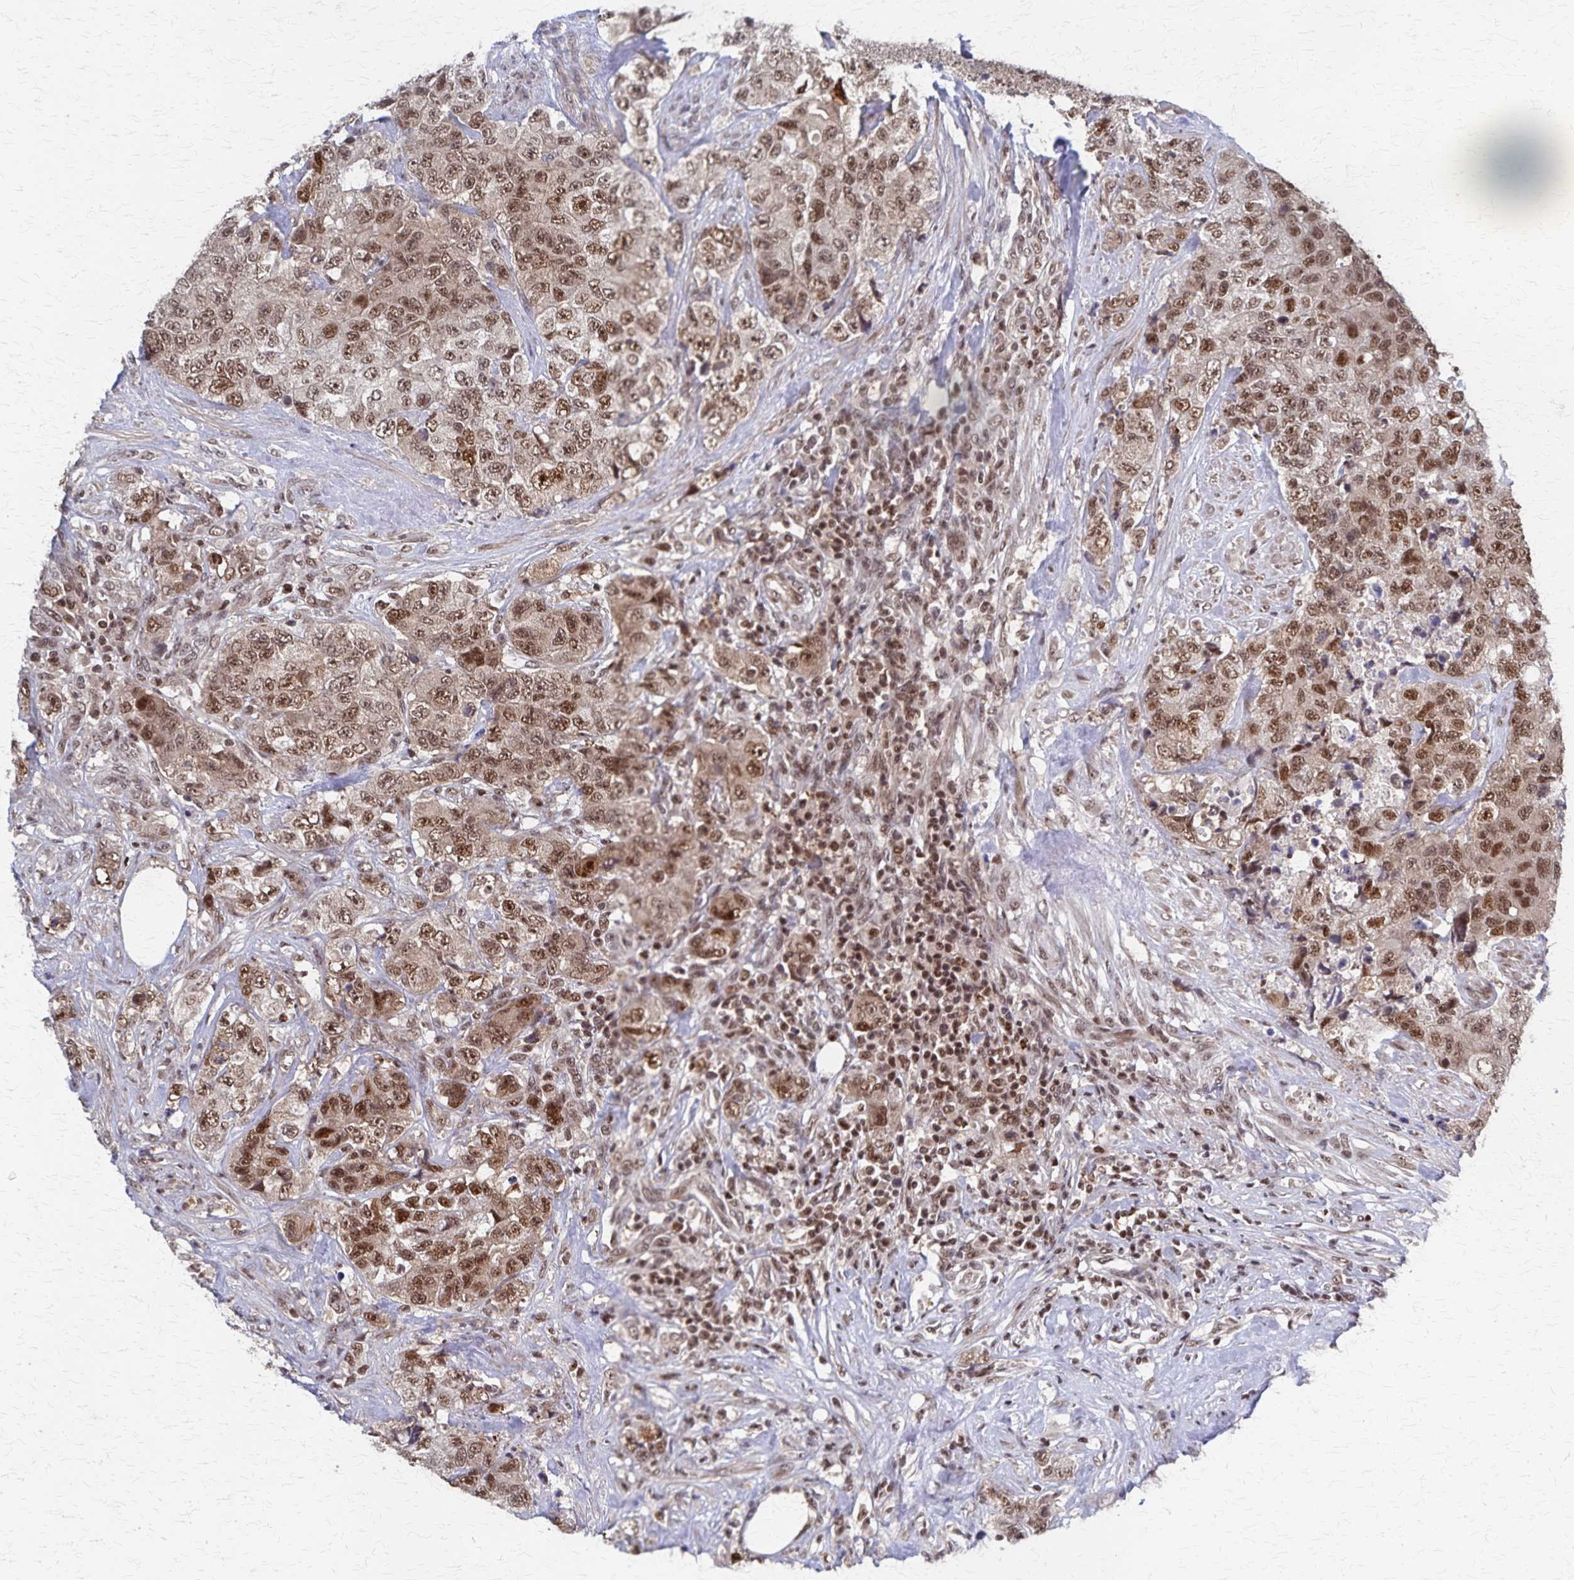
{"staining": {"intensity": "moderate", "quantity": ">75%", "location": "nuclear"}, "tissue": "urothelial cancer", "cell_type": "Tumor cells", "image_type": "cancer", "snomed": [{"axis": "morphology", "description": "Urothelial carcinoma, High grade"}, {"axis": "topography", "description": "Urinary bladder"}], "caption": "This is an image of immunohistochemistry staining of urothelial carcinoma (high-grade), which shows moderate expression in the nuclear of tumor cells.", "gene": "GTF2B", "patient": {"sex": "female", "age": 78}}